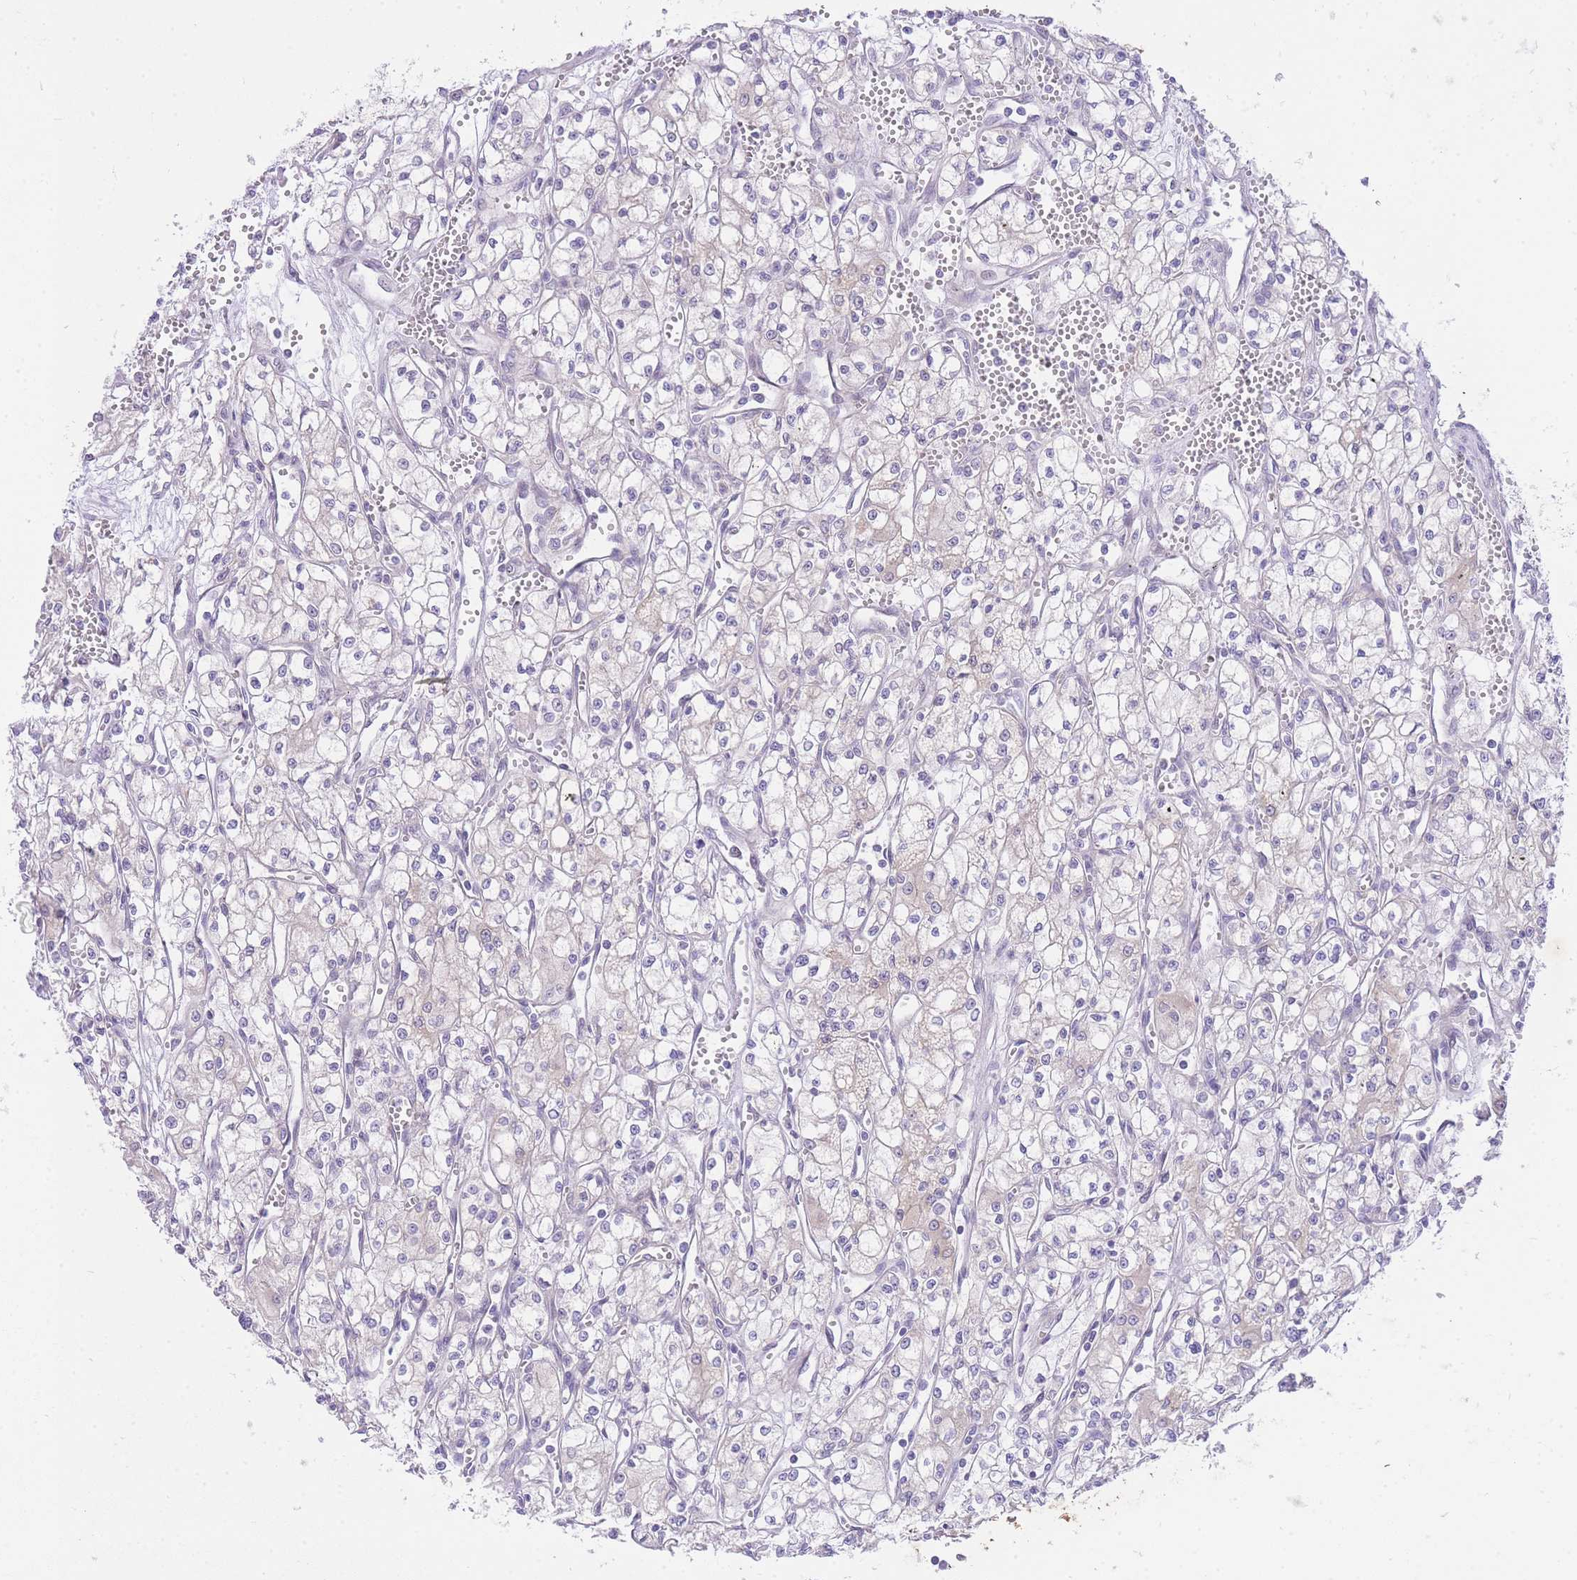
{"staining": {"intensity": "negative", "quantity": "none", "location": "none"}, "tissue": "renal cancer", "cell_type": "Tumor cells", "image_type": "cancer", "snomed": [{"axis": "morphology", "description": "Adenocarcinoma, NOS"}, {"axis": "topography", "description": "Kidney"}], "caption": "Protein analysis of renal cancer (adenocarcinoma) displays no significant staining in tumor cells. (Stains: DAB (3,3'-diaminobenzidine) immunohistochemistry with hematoxylin counter stain, Microscopy: brightfield microscopy at high magnification).", "gene": "UBXN7", "patient": {"sex": "male", "age": 59}}